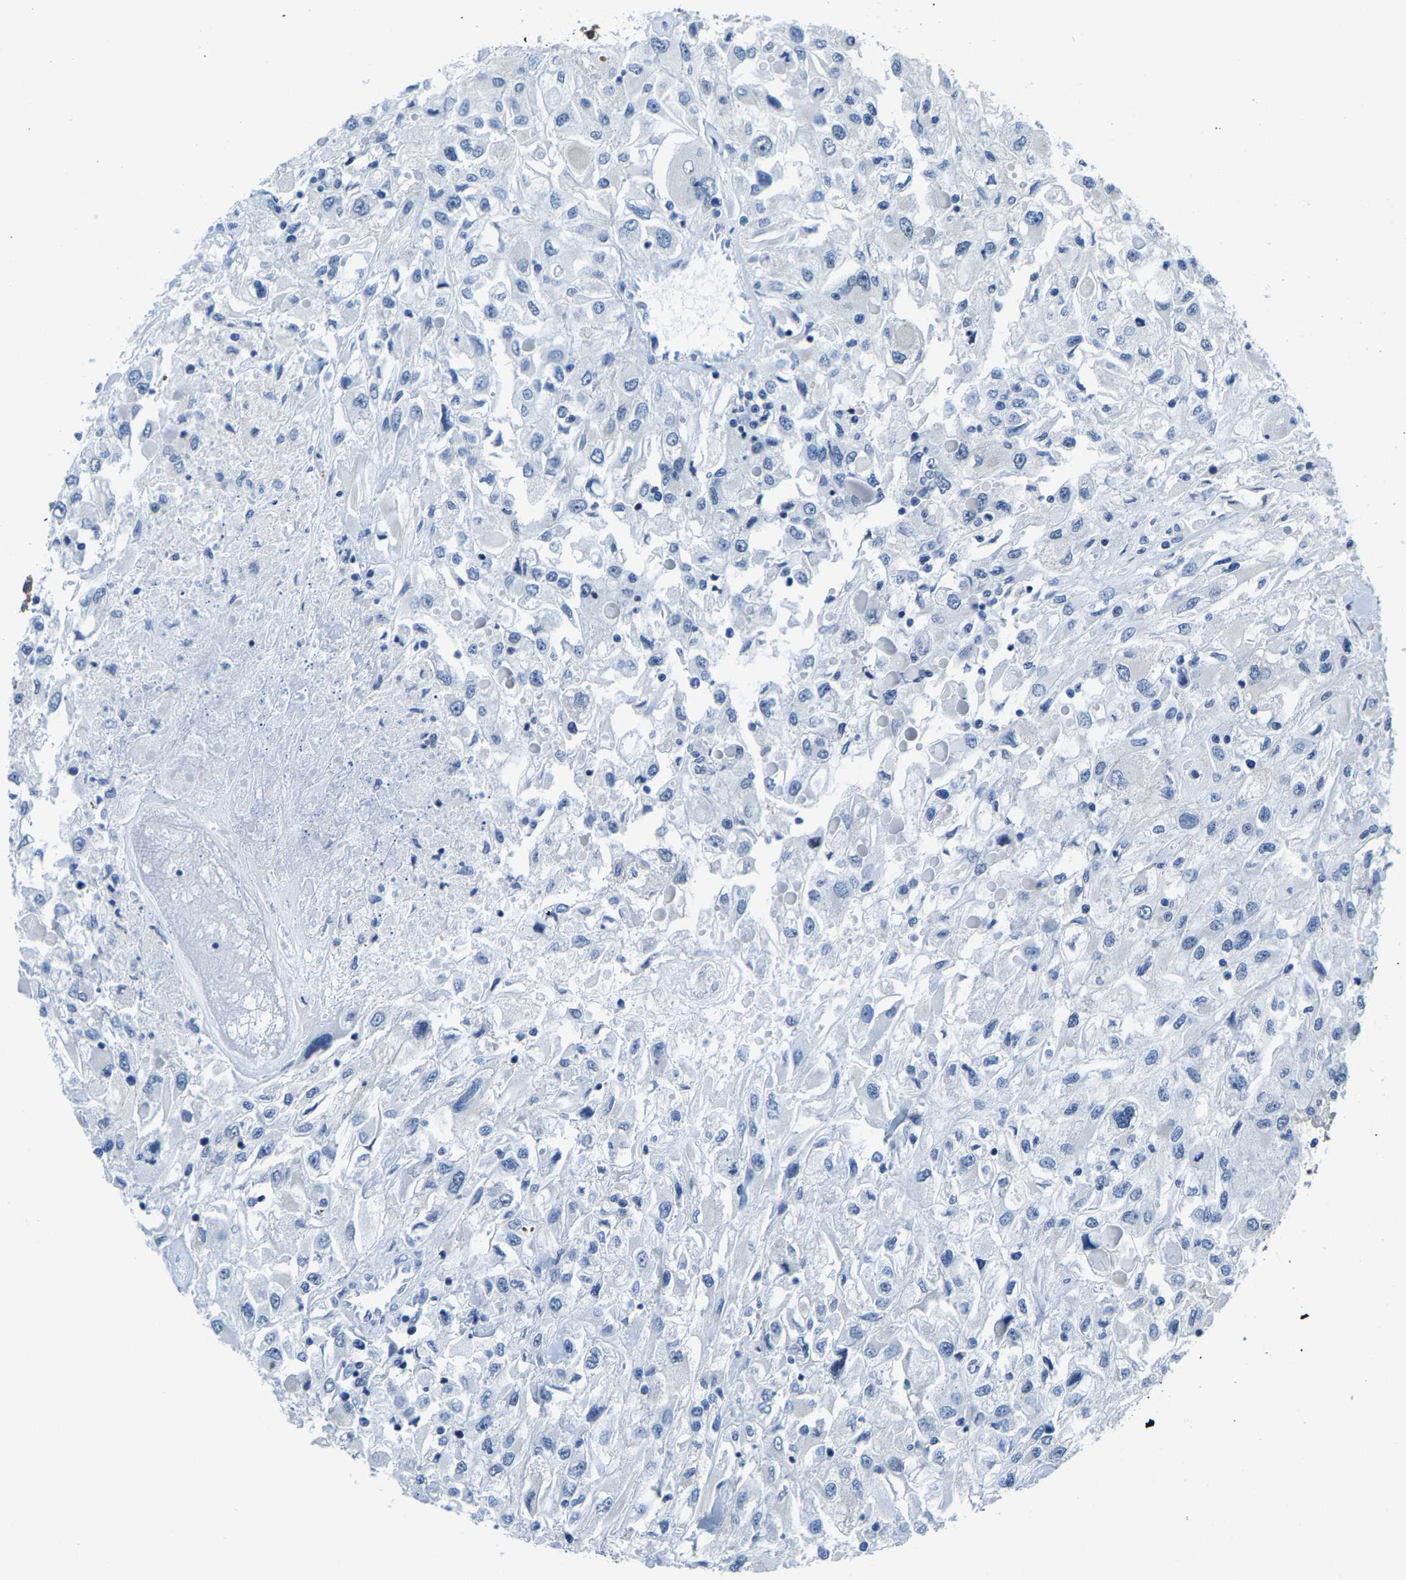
{"staining": {"intensity": "negative", "quantity": "none", "location": "none"}, "tissue": "renal cancer", "cell_type": "Tumor cells", "image_type": "cancer", "snomed": [{"axis": "morphology", "description": "Adenocarcinoma, NOS"}, {"axis": "topography", "description": "Kidney"}], "caption": "The immunohistochemistry photomicrograph has no significant positivity in tumor cells of renal adenocarcinoma tissue.", "gene": "SSH3", "patient": {"sex": "female", "age": 52}}